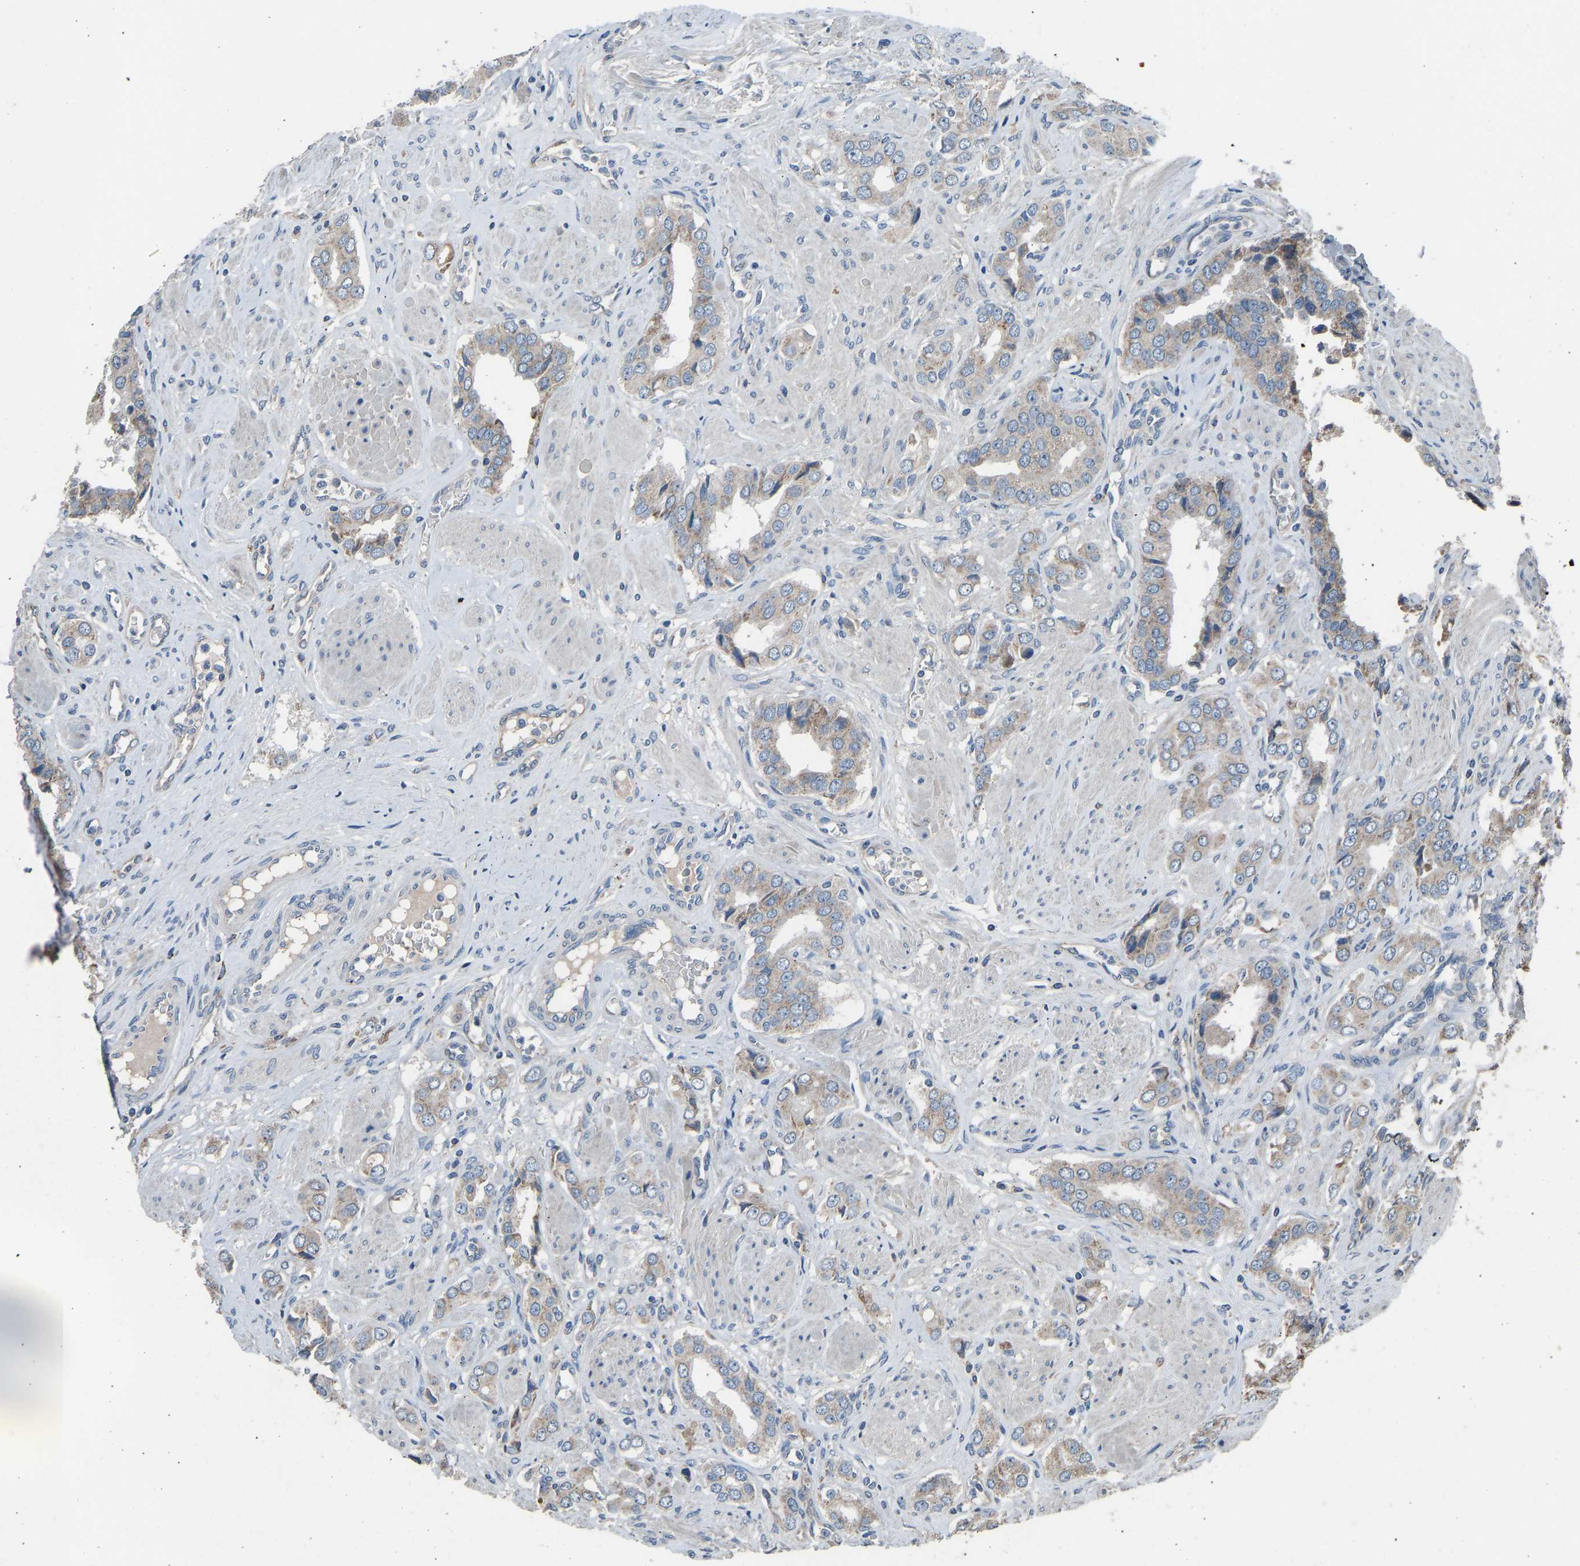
{"staining": {"intensity": "weak", "quantity": ">75%", "location": "cytoplasmic/membranous"}, "tissue": "prostate cancer", "cell_type": "Tumor cells", "image_type": "cancer", "snomed": [{"axis": "morphology", "description": "Adenocarcinoma, High grade"}, {"axis": "topography", "description": "Prostate"}], "caption": "Immunohistochemical staining of human prostate high-grade adenocarcinoma demonstrates weak cytoplasmic/membranous protein positivity in approximately >75% of tumor cells.", "gene": "TGFBR3", "patient": {"sex": "male", "age": 52}}